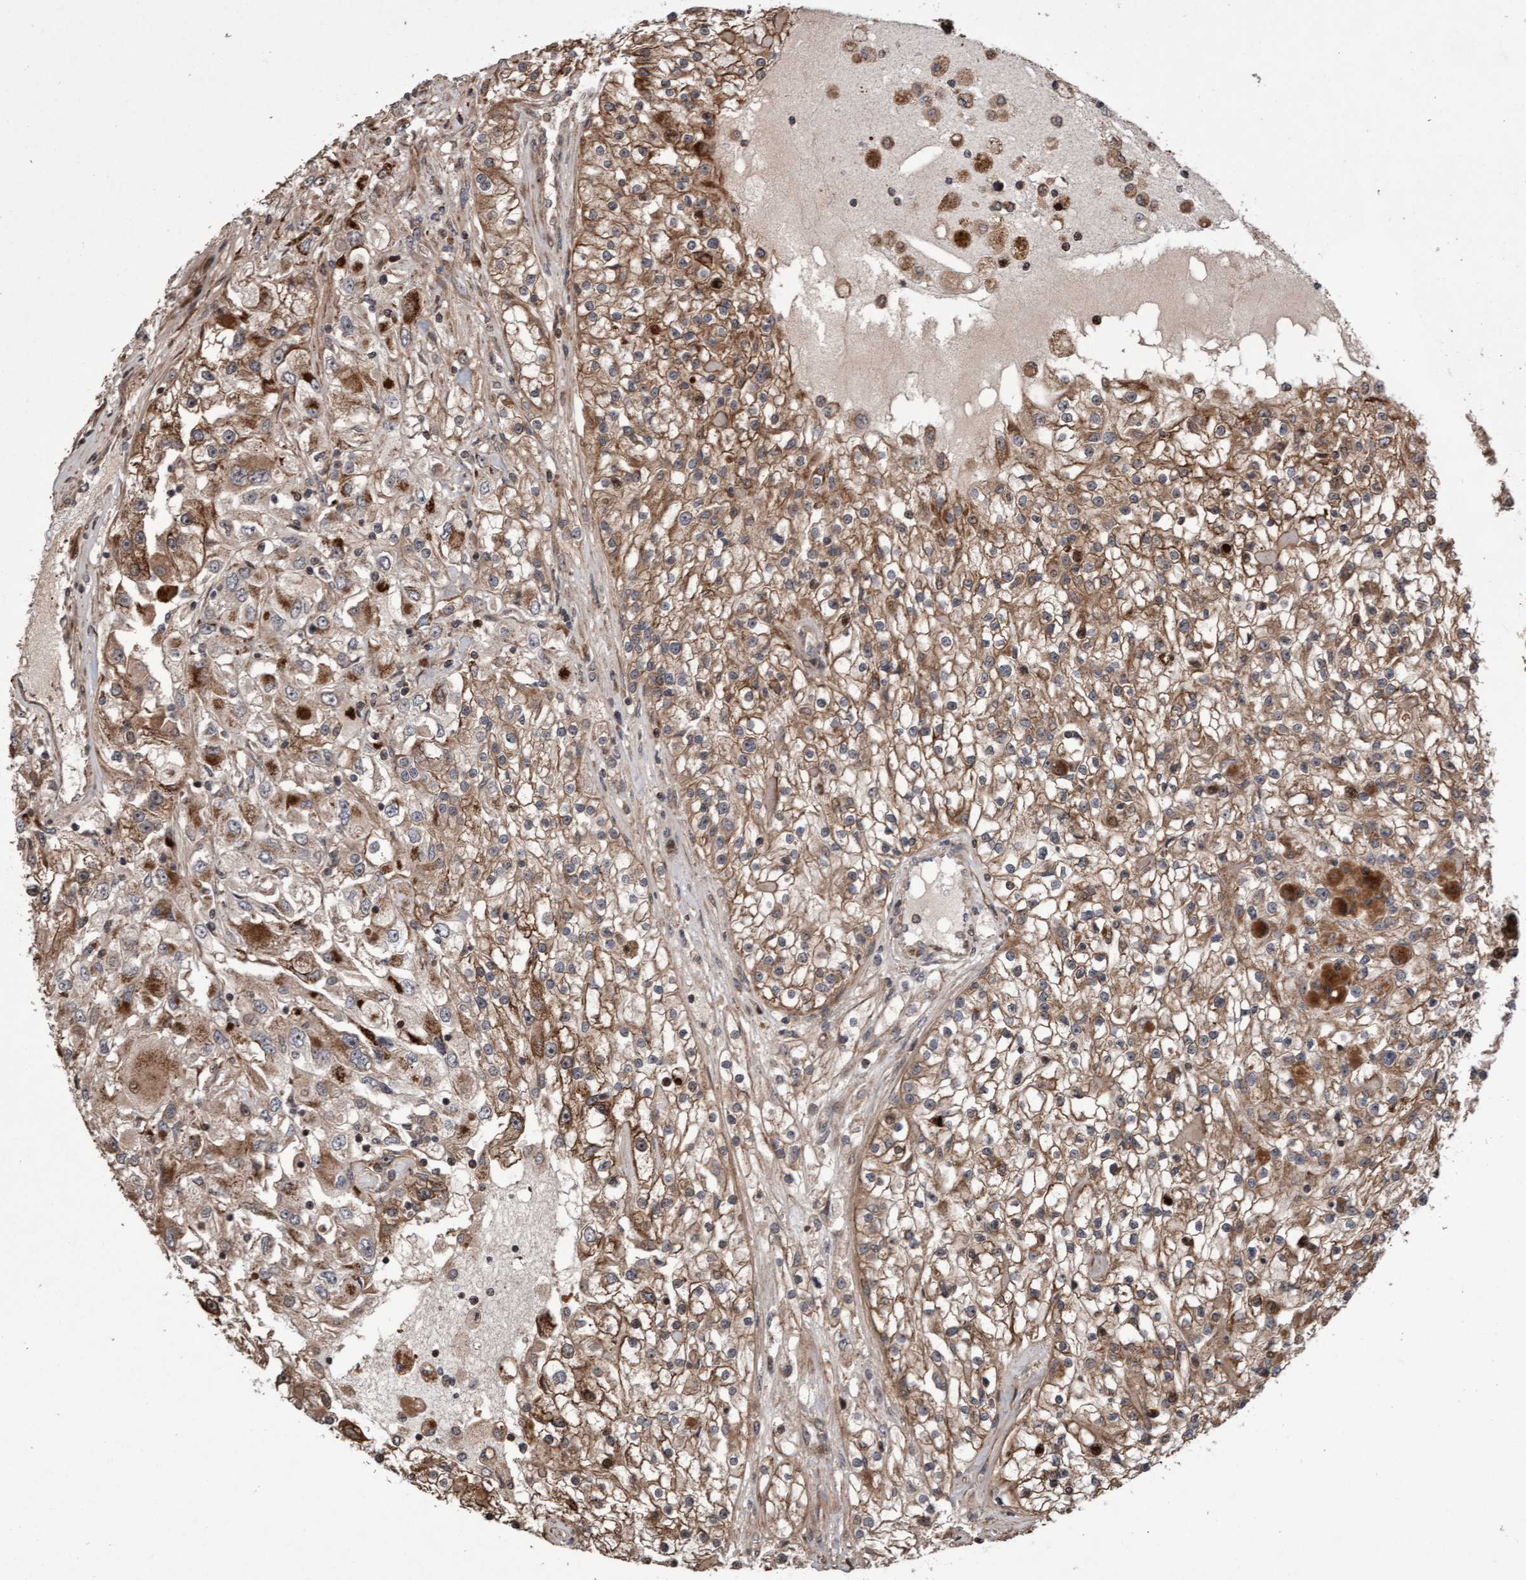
{"staining": {"intensity": "moderate", "quantity": ">75%", "location": "cytoplasmic/membranous"}, "tissue": "renal cancer", "cell_type": "Tumor cells", "image_type": "cancer", "snomed": [{"axis": "morphology", "description": "Adenocarcinoma, NOS"}, {"axis": "topography", "description": "Kidney"}], "caption": "Immunohistochemical staining of renal cancer (adenocarcinoma) reveals medium levels of moderate cytoplasmic/membranous protein staining in approximately >75% of tumor cells.", "gene": "PECR", "patient": {"sex": "female", "age": 52}}